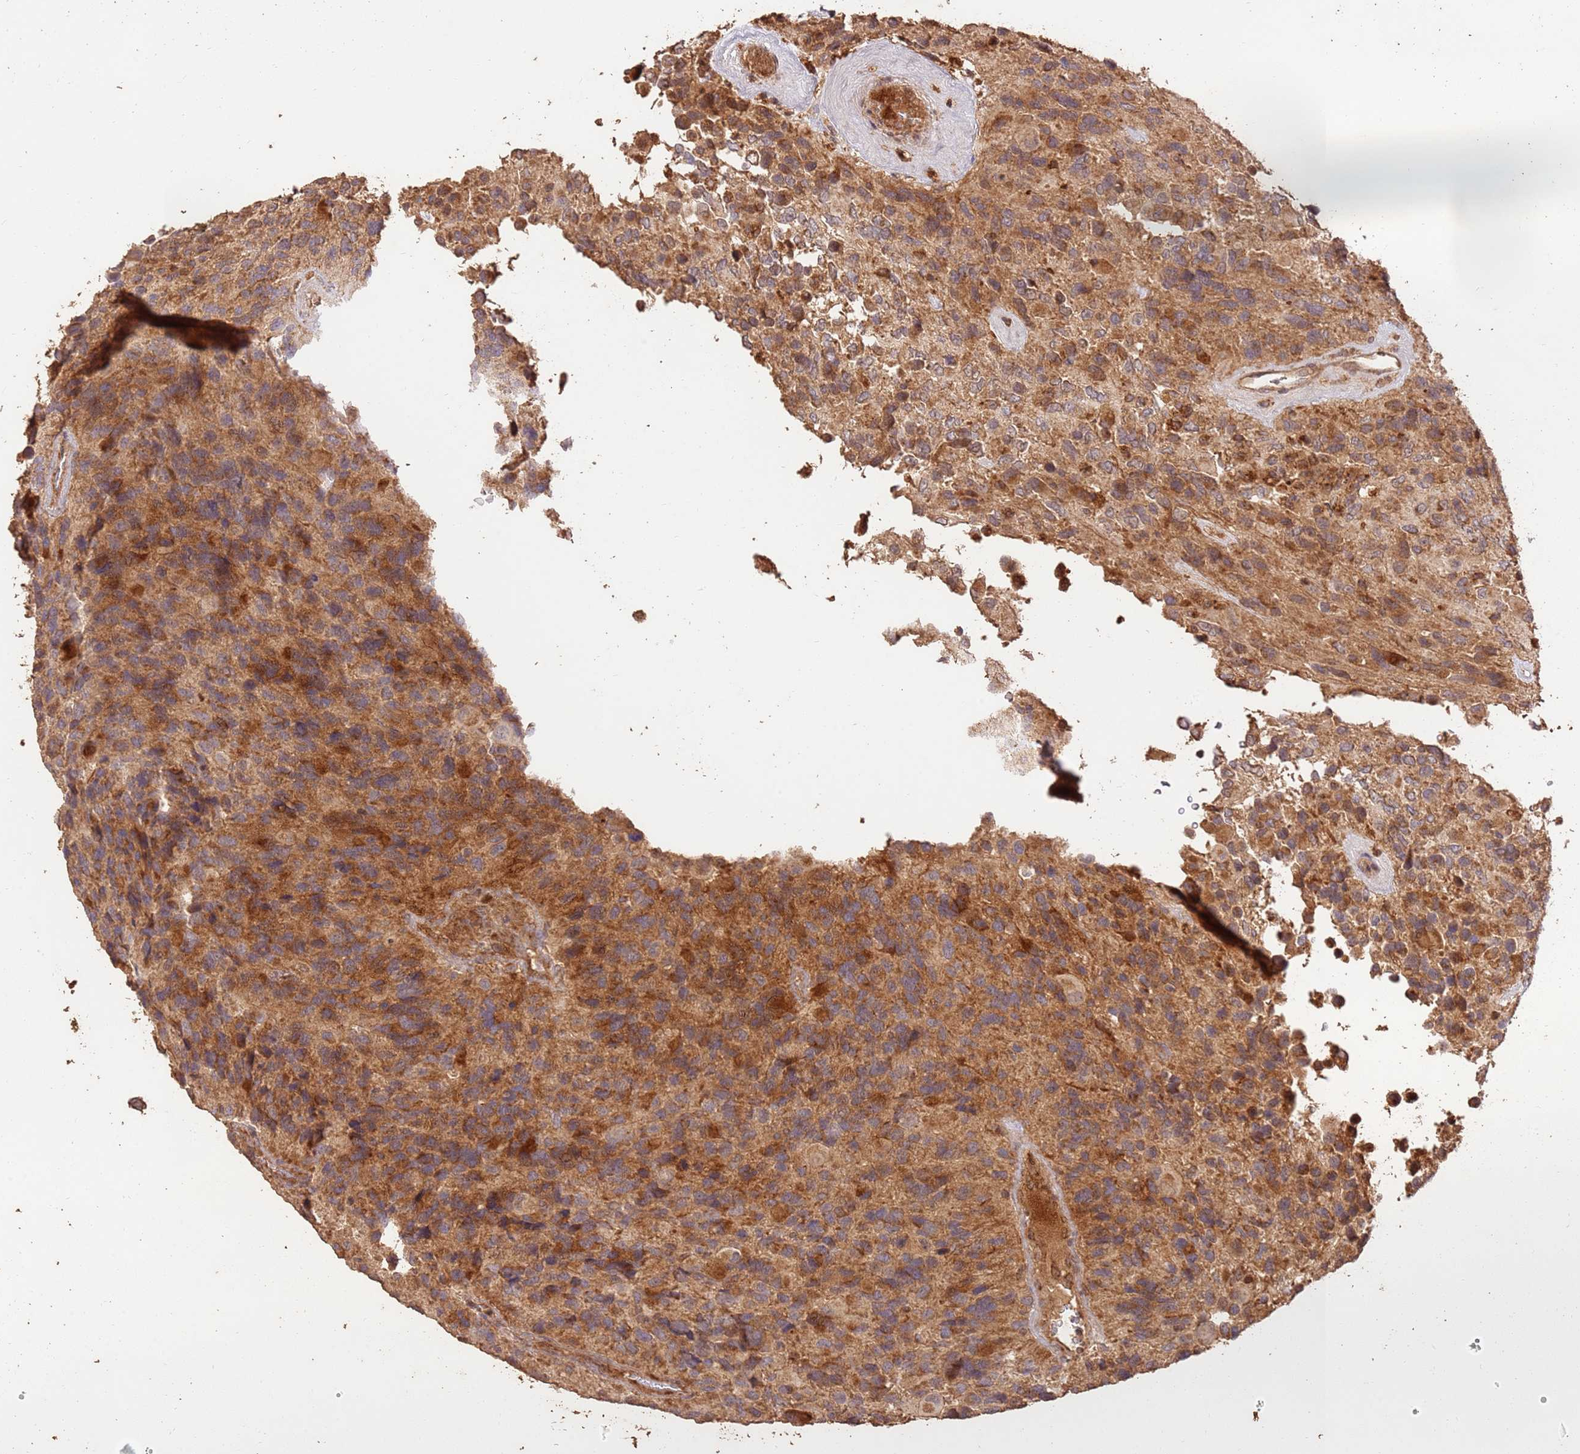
{"staining": {"intensity": "moderate", "quantity": "25%-75%", "location": "cytoplasmic/membranous"}, "tissue": "glioma", "cell_type": "Tumor cells", "image_type": "cancer", "snomed": [{"axis": "morphology", "description": "Glioma, malignant, High grade"}, {"axis": "topography", "description": "Brain"}], "caption": "Immunohistochemistry (IHC) of malignant glioma (high-grade) displays medium levels of moderate cytoplasmic/membranous staining in approximately 25%-75% of tumor cells.", "gene": "LRRC28", "patient": {"sex": "male", "age": 77}}